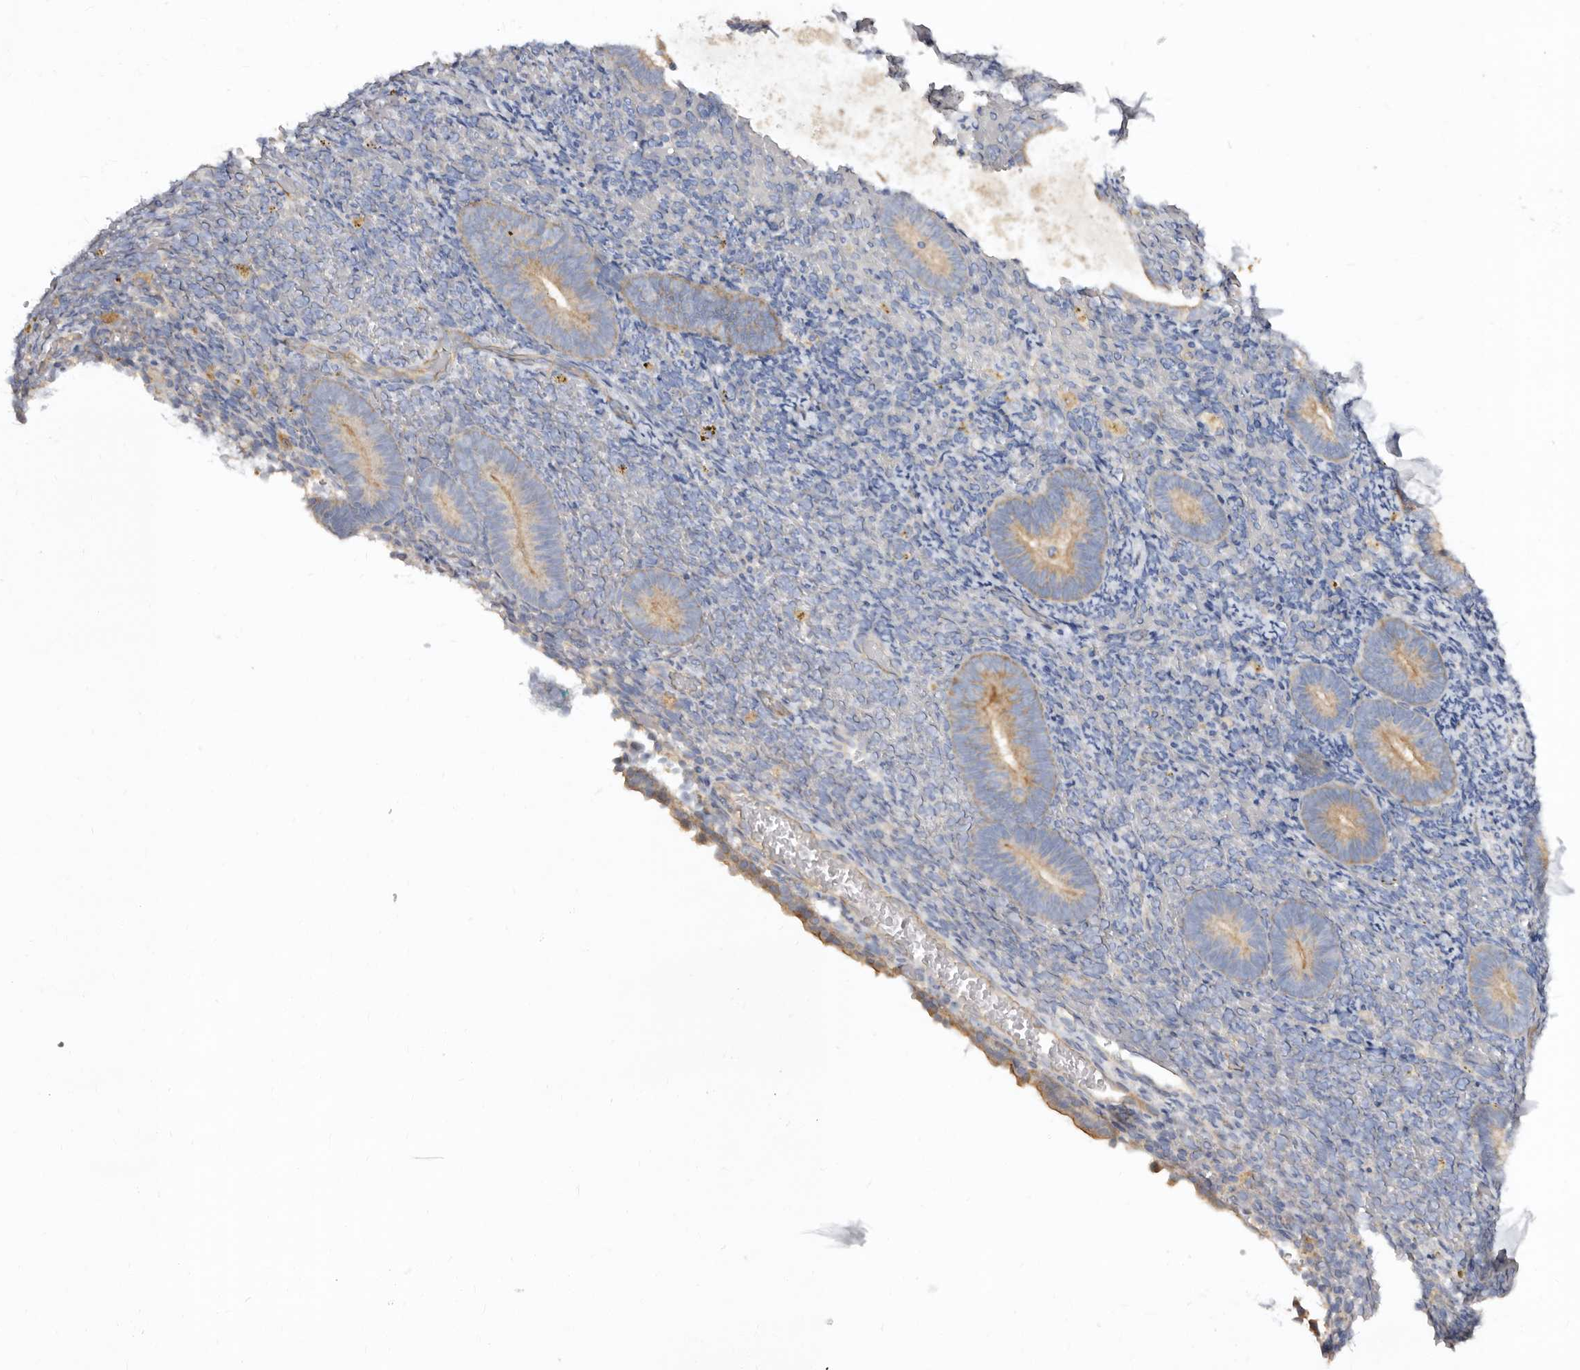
{"staining": {"intensity": "negative", "quantity": "none", "location": "none"}, "tissue": "endometrium", "cell_type": "Cells in endometrial stroma", "image_type": "normal", "snomed": [{"axis": "morphology", "description": "Normal tissue, NOS"}, {"axis": "topography", "description": "Endometrium"}], "caption": "Endometrium was stained to show a protein in brown. There is no significant staining in cells in endometrial stroma.", "gene": "BAIAP2L1", "patient": {"sex": "female", "age": 51}}